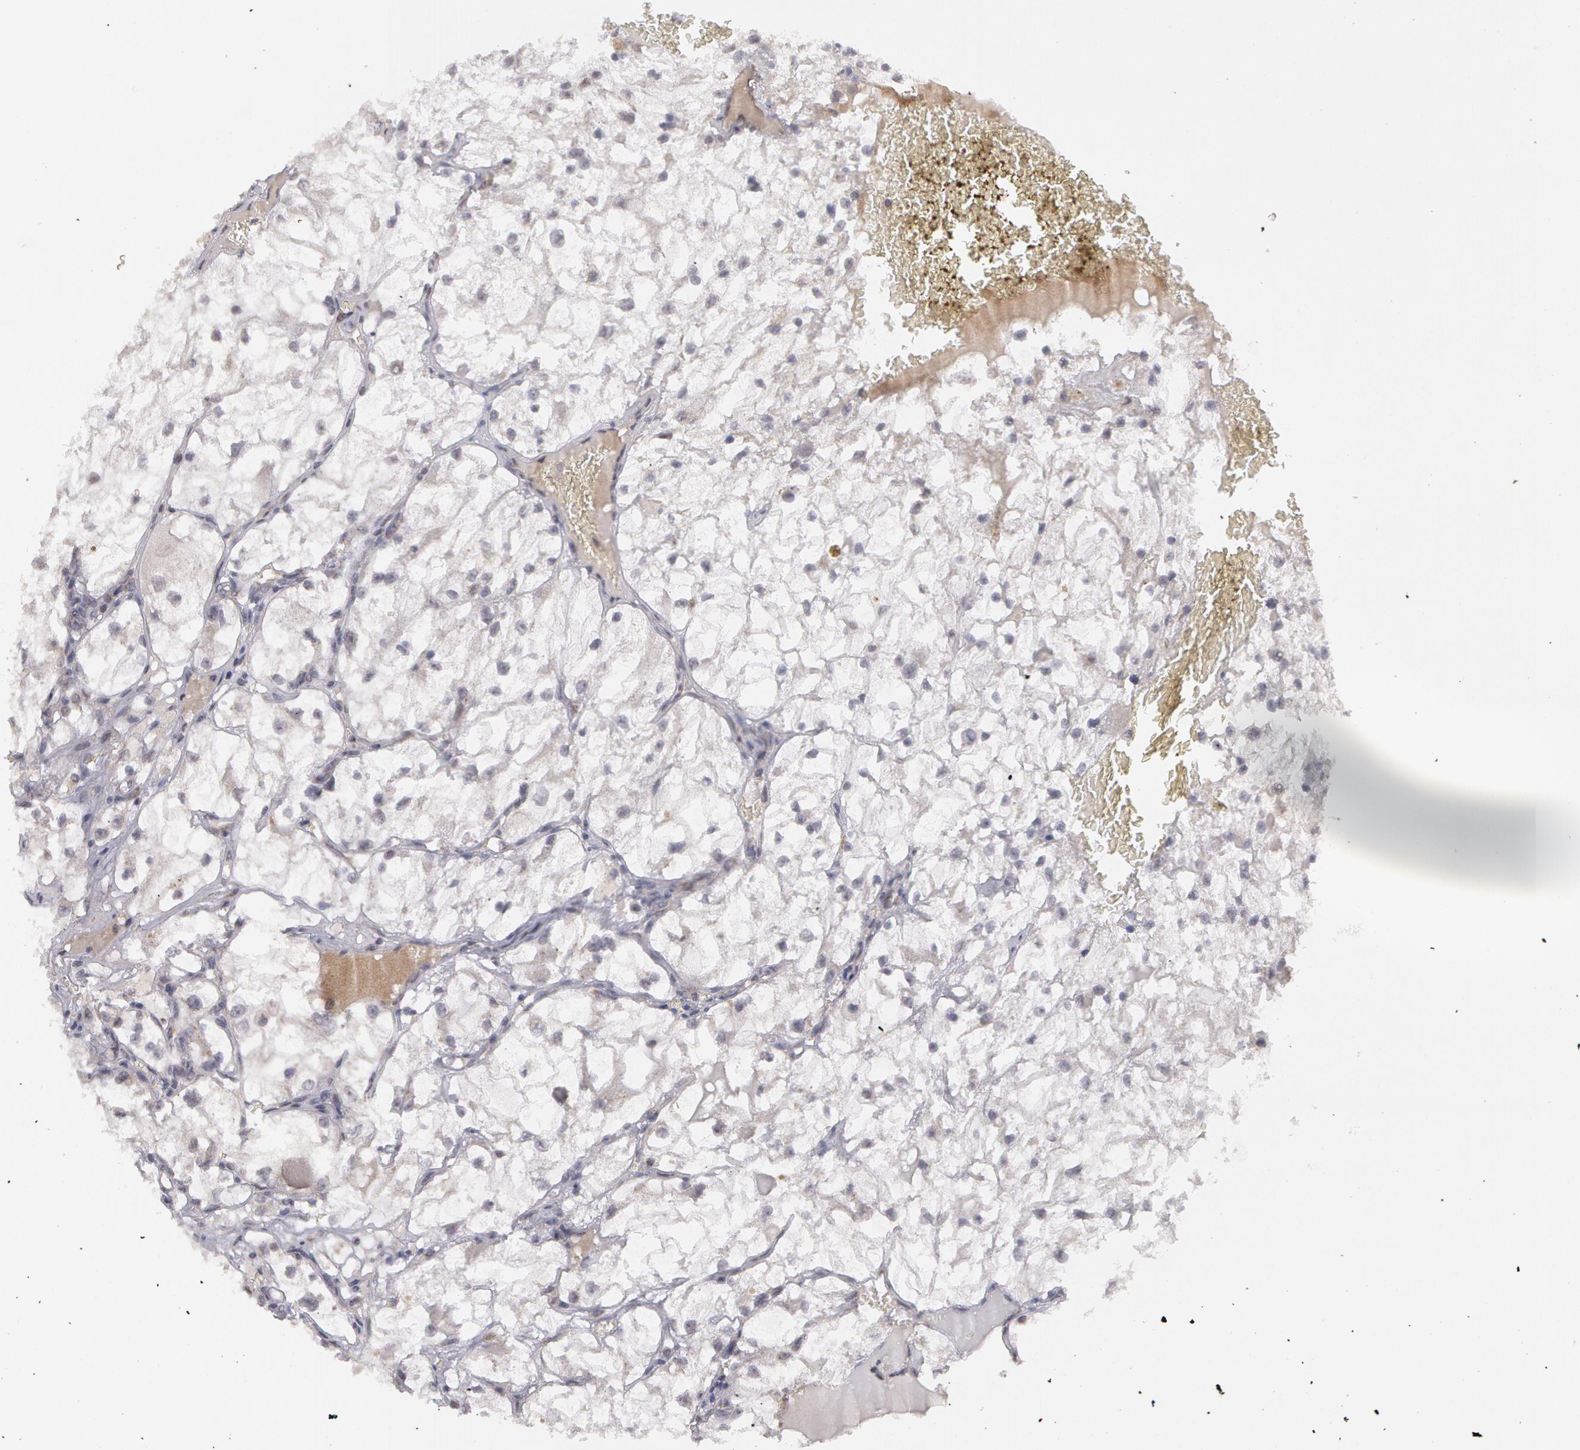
{"staining": {"intensity": "negative", "quantity": "none", "location": "none"}, "tissue": "renal cancer", "cell_type": "Tumor cells", "image_type": "cancer", "snomed": [{"axis": "morphology", "description": "Adenocarcinoma, NOS"}, {"axis": "topography", "description": "Kidney"}], "caption": "Image shows no significant protein expression in tumor cells of renal cancer.", "gene": "STX5", "patient": {"sex": "male", "age": 61}}